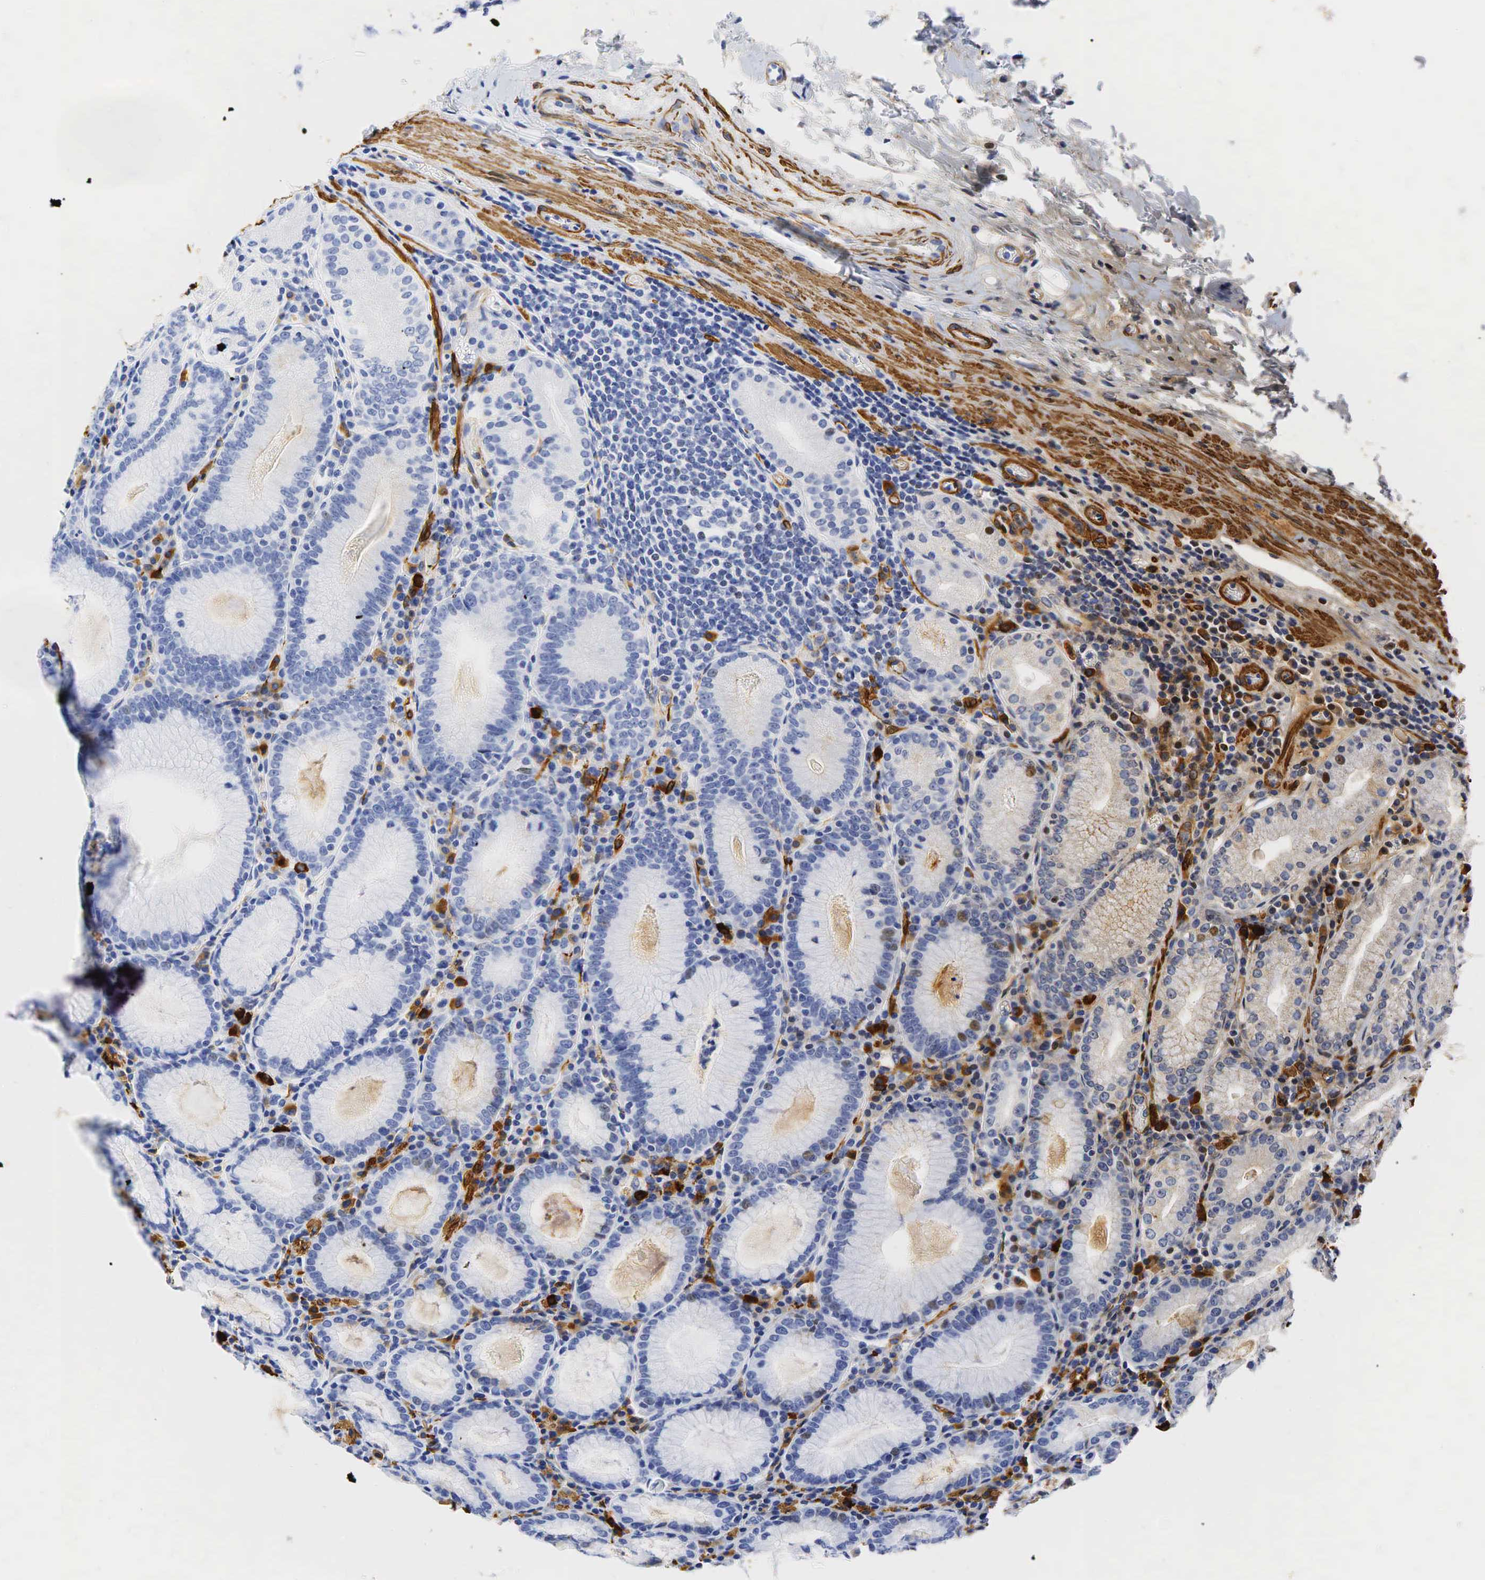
{"staining": {"intensity": "weak", "quantity": "<25%", "location": "cytoplasmic/membranous"}, "tissue": "stomach", "cell_type": "Glandular cells", "image_type": "normal", "snomed": [{"axis": "morphology", "description": "Normal tissue, NOS"}, {"axis": "topography", "description": "Stomach, lower"}], "caption": "This is an IHC photomicrograph of benign stomach. There is no expression in glandular cells.", "gene": "ACTA1", "patient": {"sex": "female", "age": 43}}